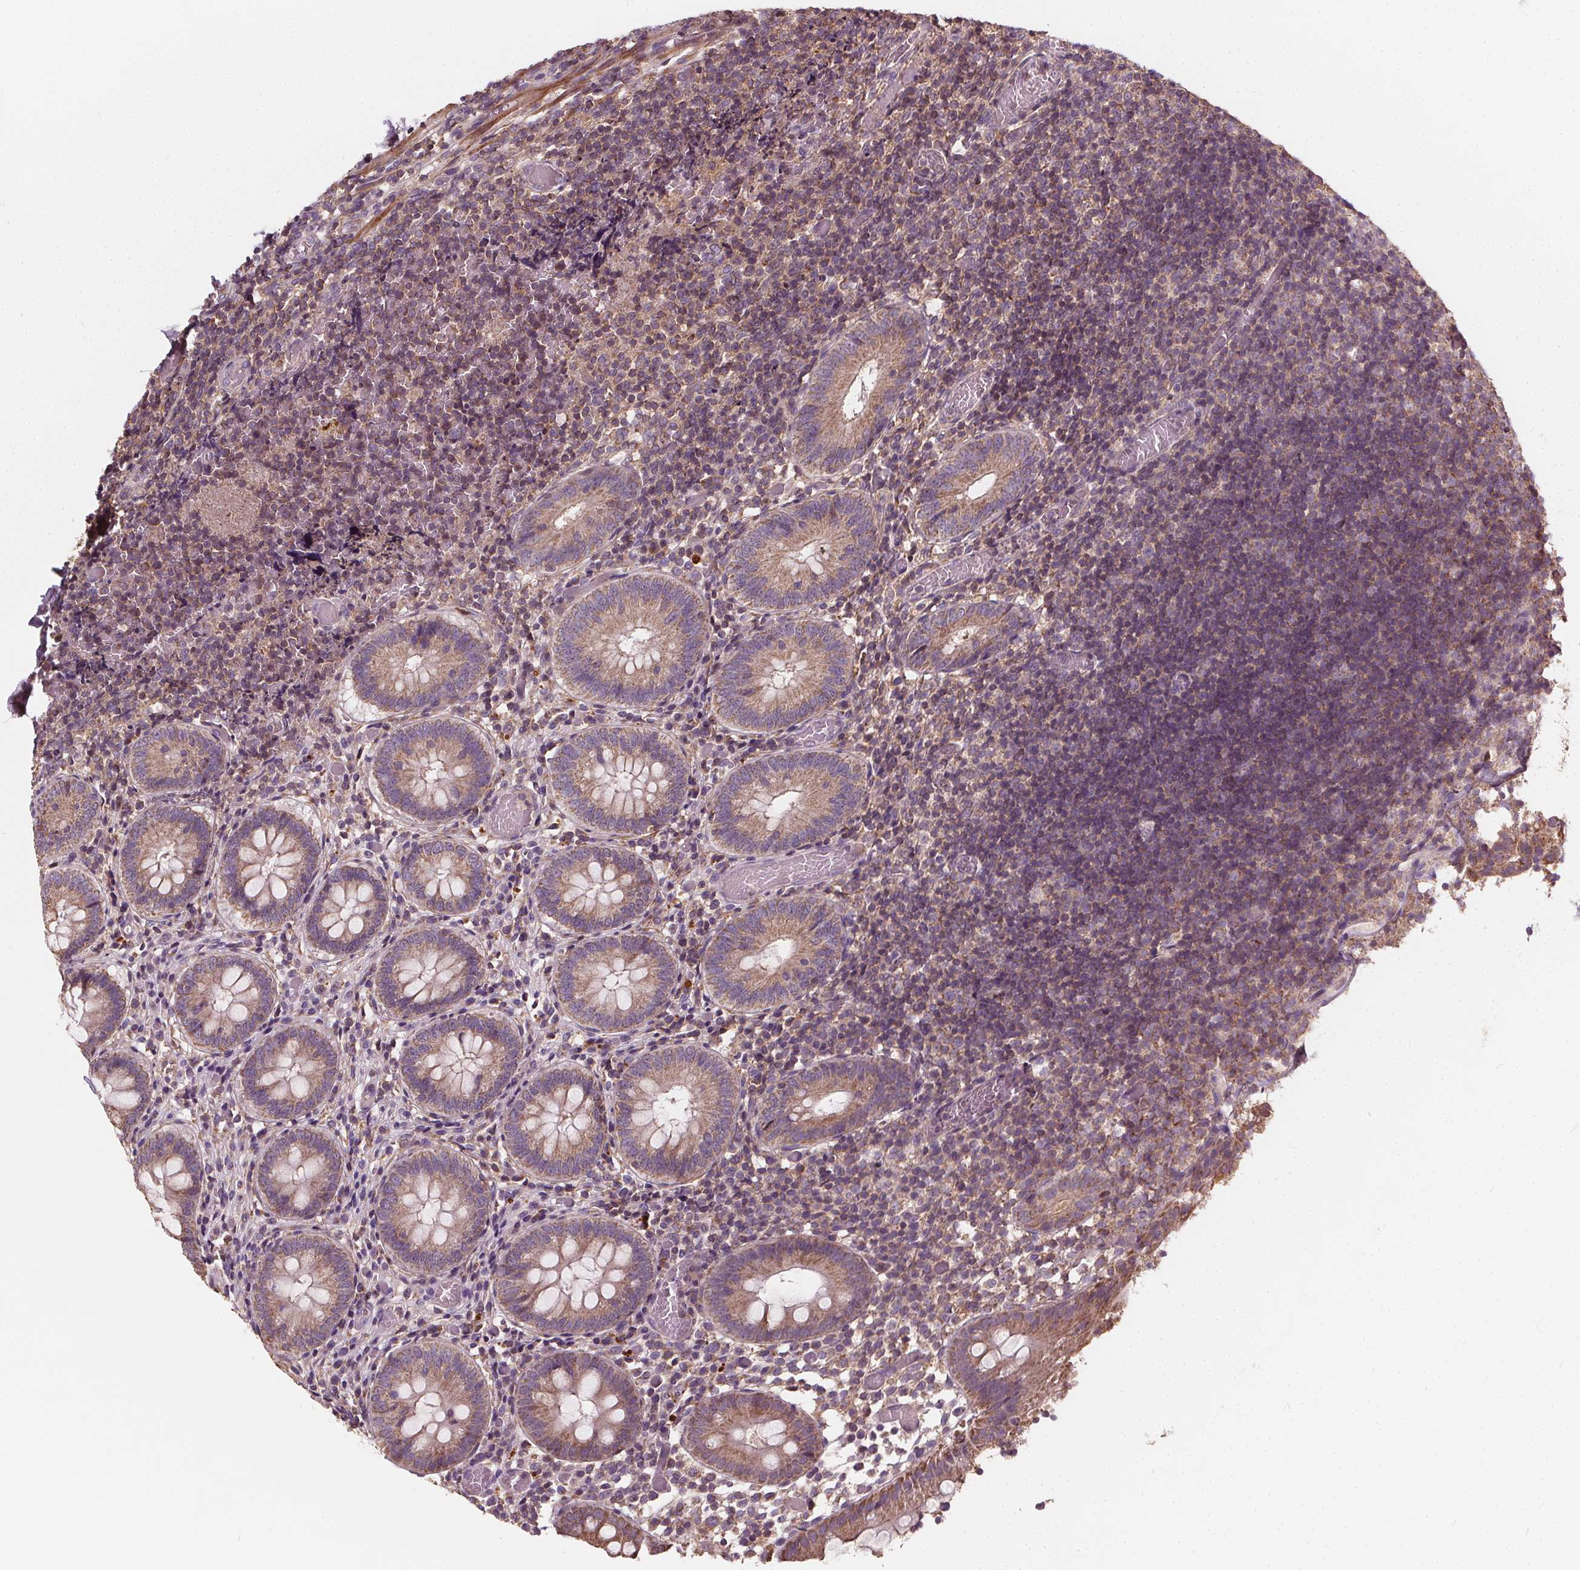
{"staining": {"intensity": "moderate", "quantity": "25%-75%", "location": "cytoplasmic/membranous"}, "tissue": "appendix", "cell_type": "Glandular cells", "image_type": "normal", "snomed": [{"axis": "morphology", "description": "Normal tissue, NOS"}, {"axis": "topography", "description": "Appendix"}], "caption": "Appendix stained for a protein exhibits moderate cytoplasmic/membranous positivity in glandular cells. (DAB IHC, brown staining for protein, blue staining for nuclei).", "gene": "ORAI2", "patient": {"sex": "female", "age": 32}}